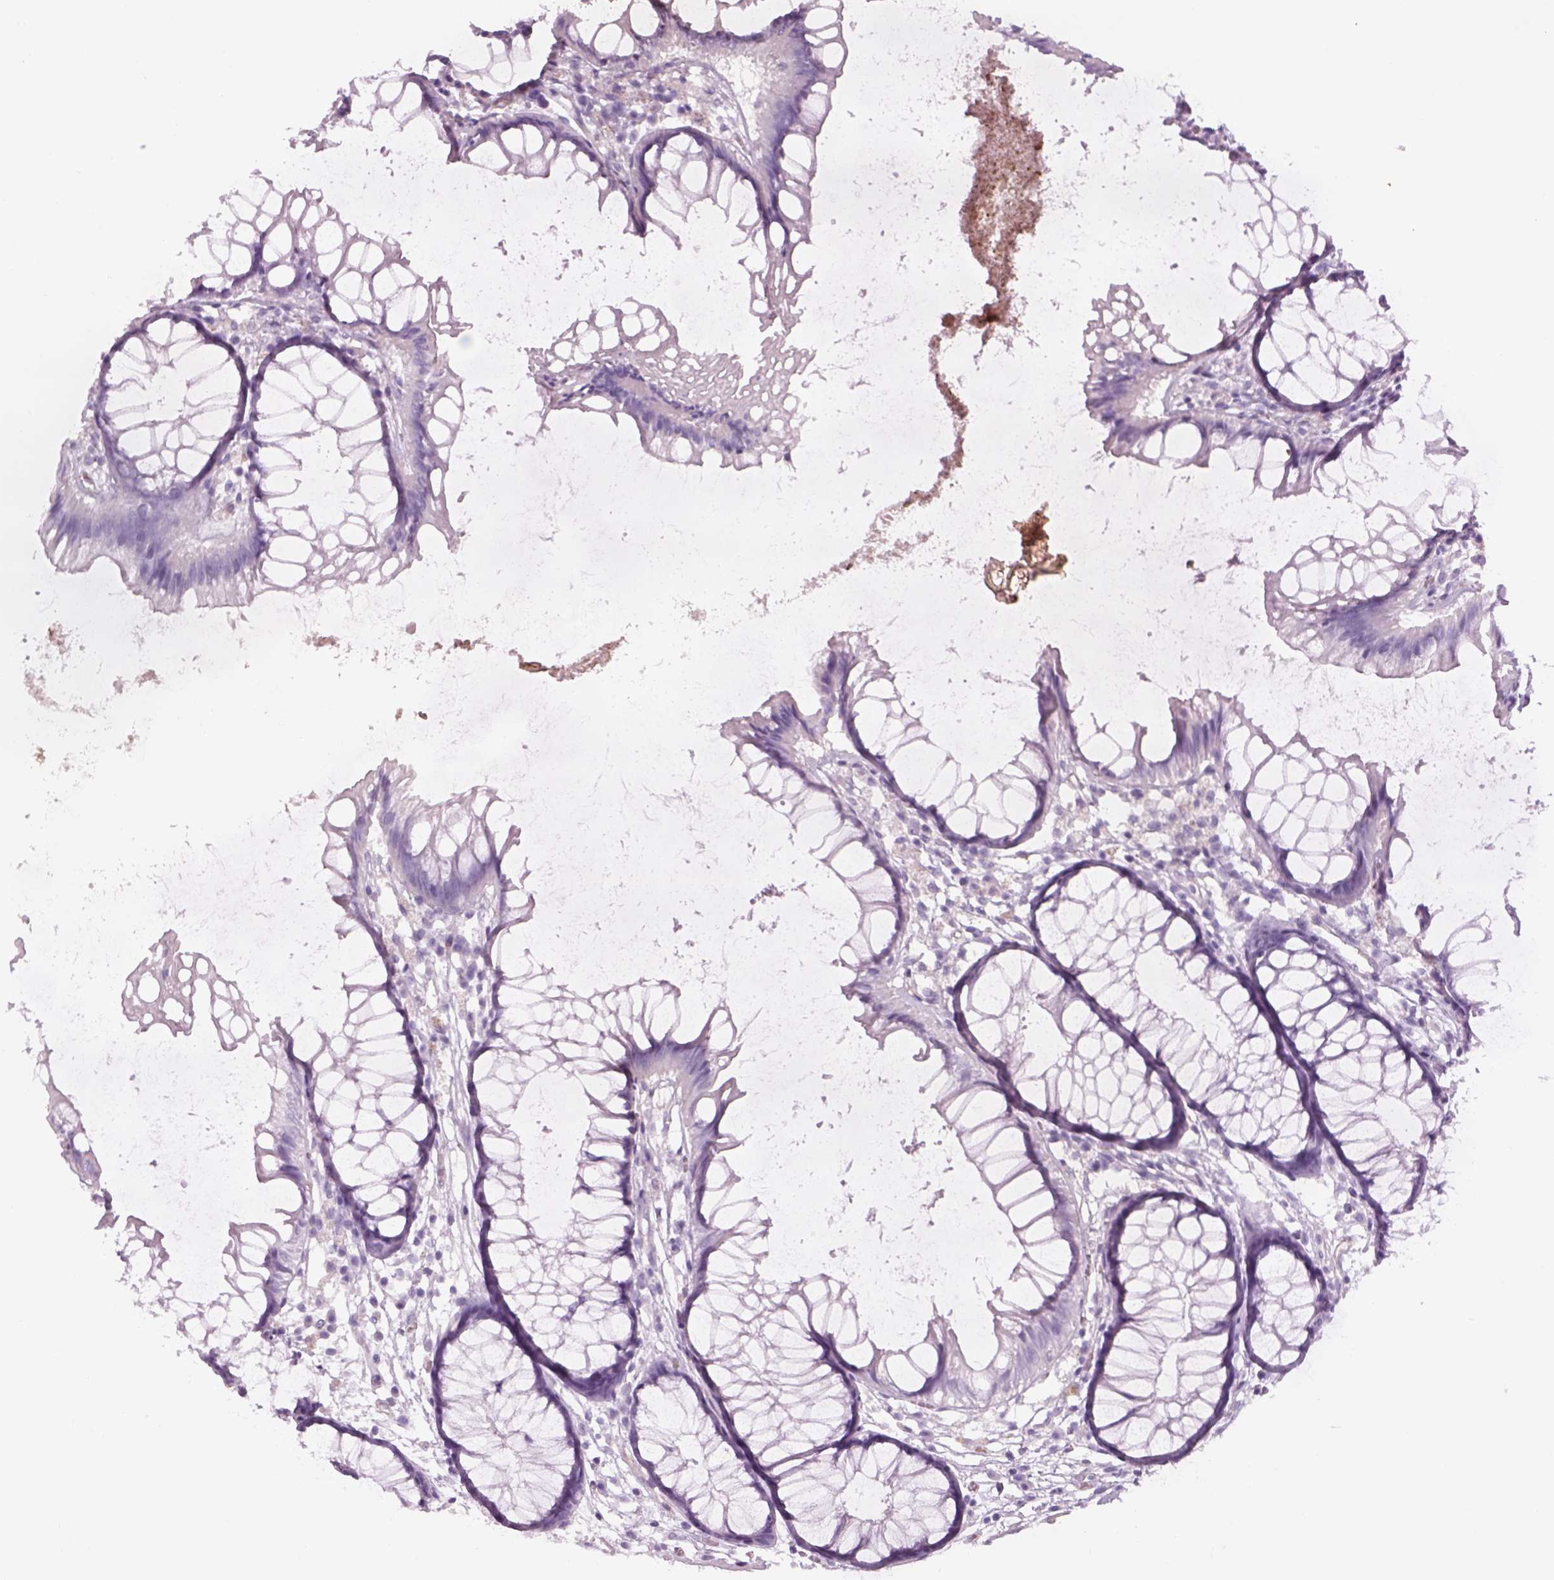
{"staining": {"intensity": "negative", "quantity": "none", "location": "none"}, "tissue": "colon", "cell_type": "Endothelial cells", "image_type": "normal", "snomed": [{"axis": "morphology", "description": "Normal tissue, NOS"}, {"axis": "morphology", "description": "Adenocarcinoma, NOS"}, {"axis": "topography", "description": "Colon"}], "caption": "IHC of benign colon exhibits no staining in endothelial cells.", "gene": "GAS2L2", "patient": {"sex": "male", "age": 65}}